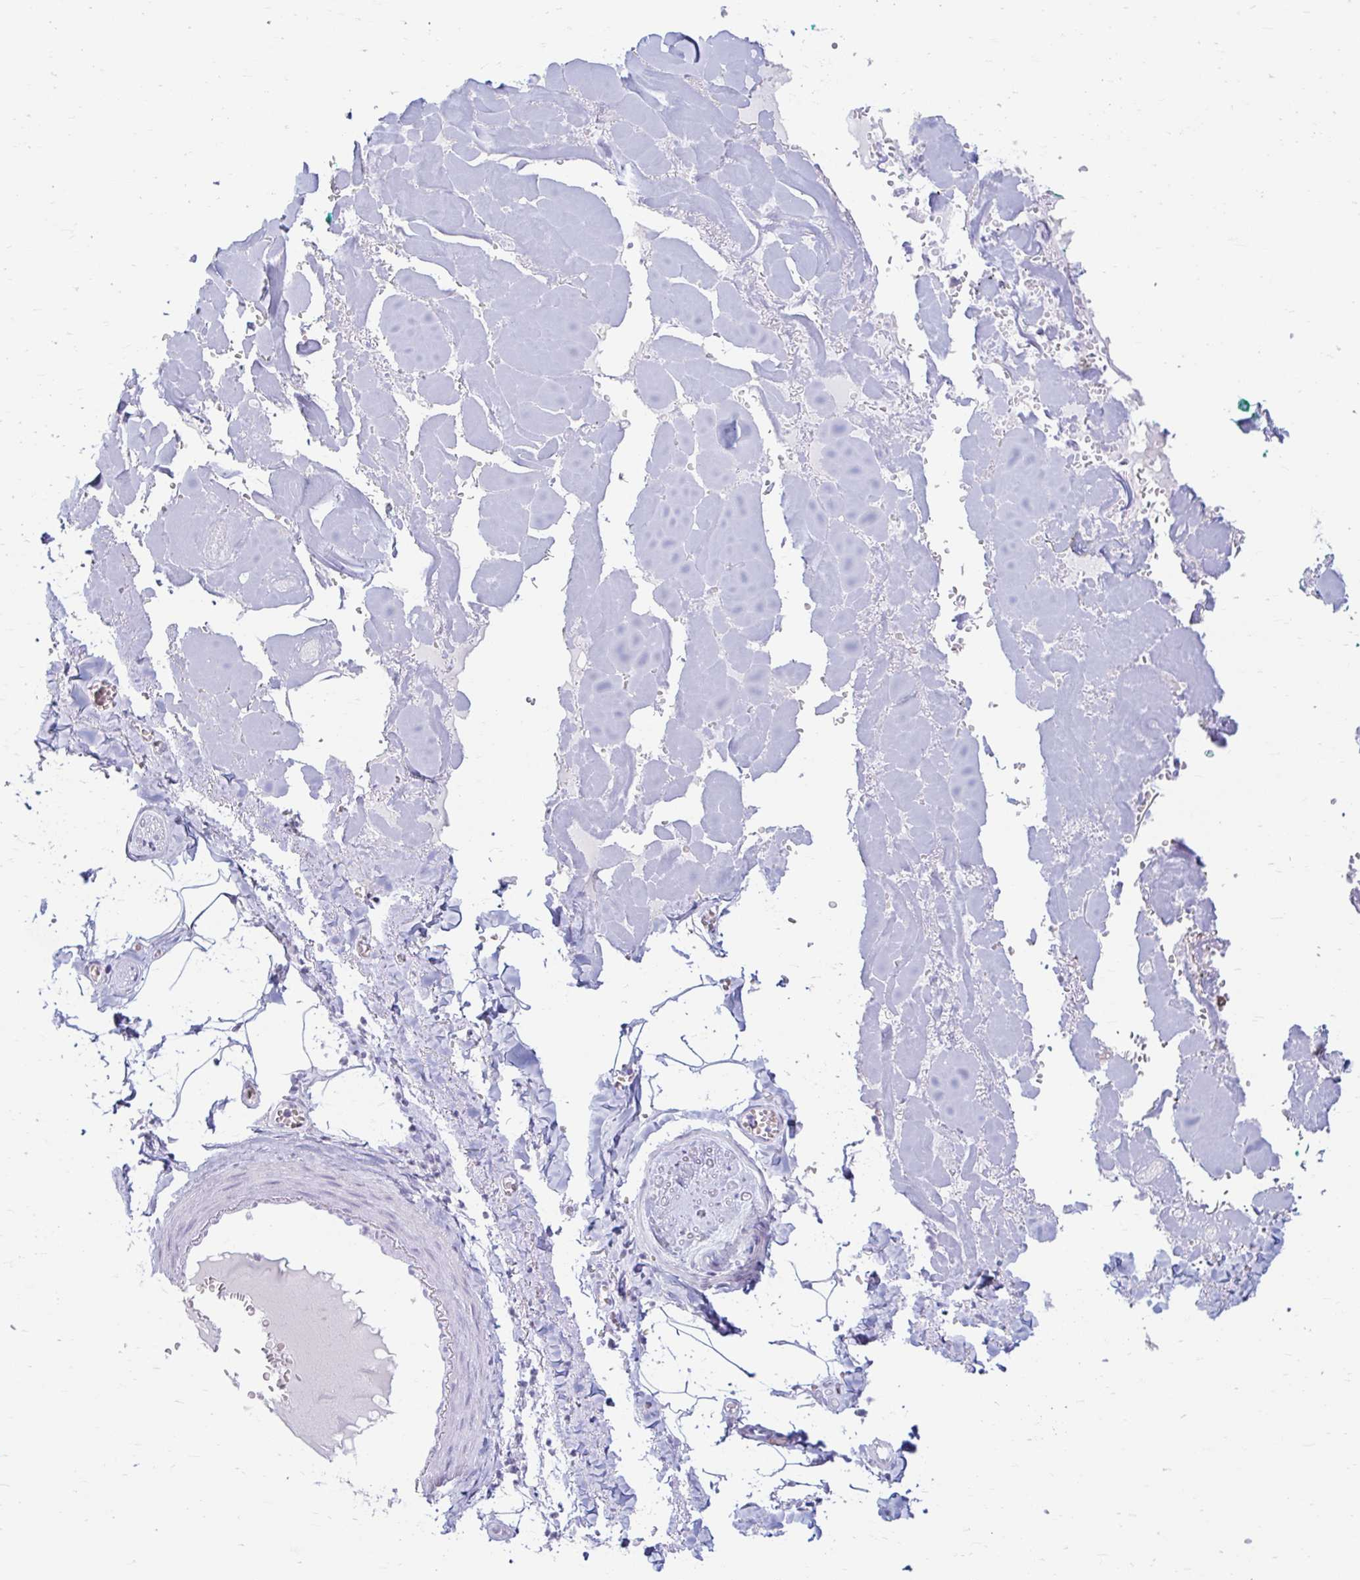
{"staining": {"intensity": "negative", "quantity": "none", "location": "none"}, "tissue": "adipose tissue", "cell_type": "Adipocytes", "image_type": "normal", "snomed": [{"axis": "morphology", "description": "Normal tissue, NOS"}, {"axis": "topography", "description": "Vulva"}, {"axis": "topography", "description": "Peripheral nerve tissue"}], "caption": "Protein analysis of normal adipose tissue exhibits no significant staining in adipocytes.", "gene": "ERICH6", "patient": {"sex": "female", "age": 66}}